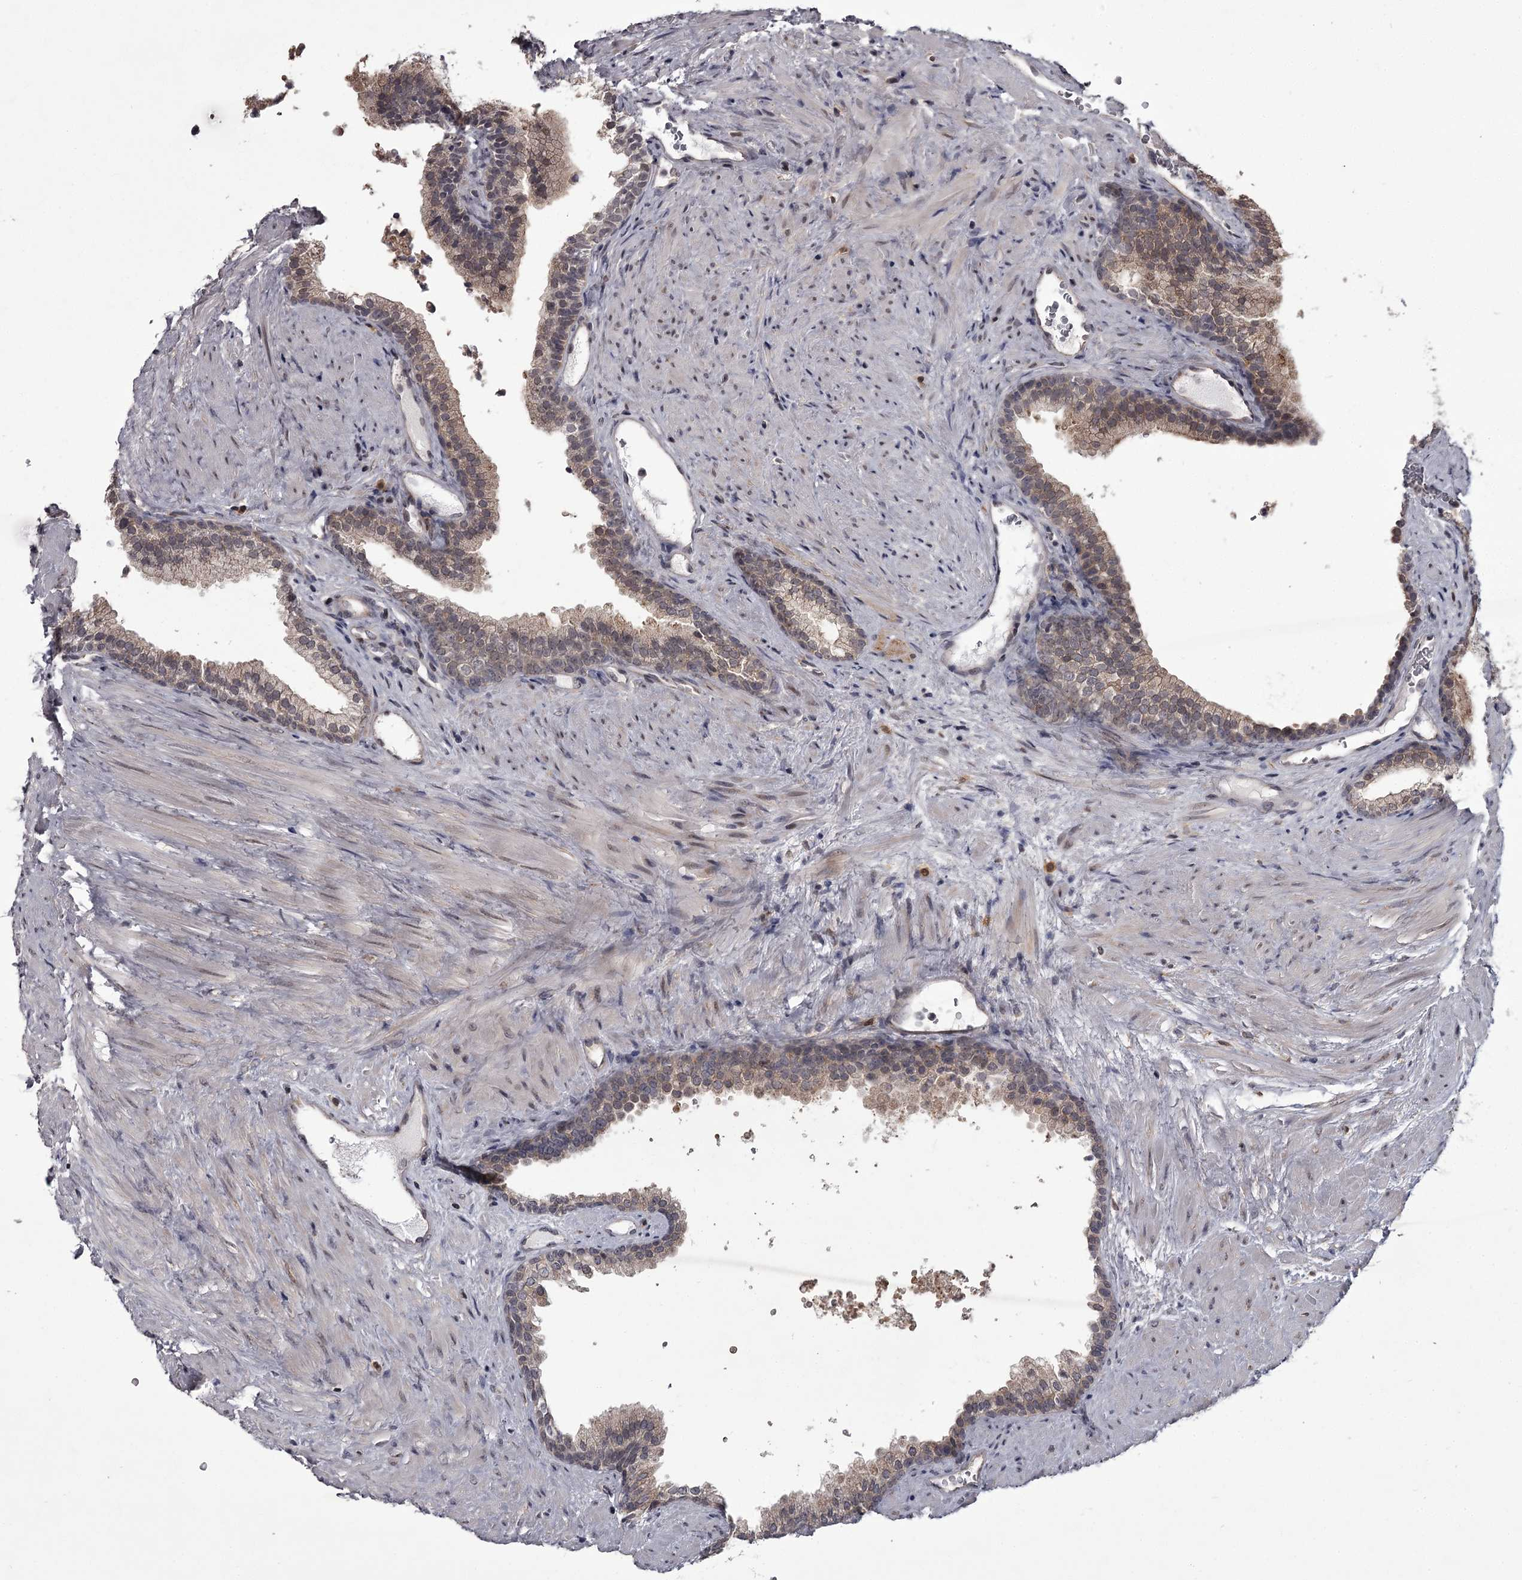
{"staining": {"intensity": "weak", "quantity": "25%-75%", "location": "cytoplasmic/membranous"}, "tissue": "prostate", "cell_type": "Glandular cells", "image_type": "normal", "snomed": [{"axis": "morphology", "description": "Normal tissue, NOS"}, {"axis": "topography", "description": "Prostate"}], "caption": "Glandular cells demonstrate low levels of weak cytoplasmic/membranous positivity in approximately 25%-75% of cells in benign human prostate. (IHC, brightfield microscopy, high magnification).", "gene": "CCDC92", "patient": {"sex": "male", "age": 76}}